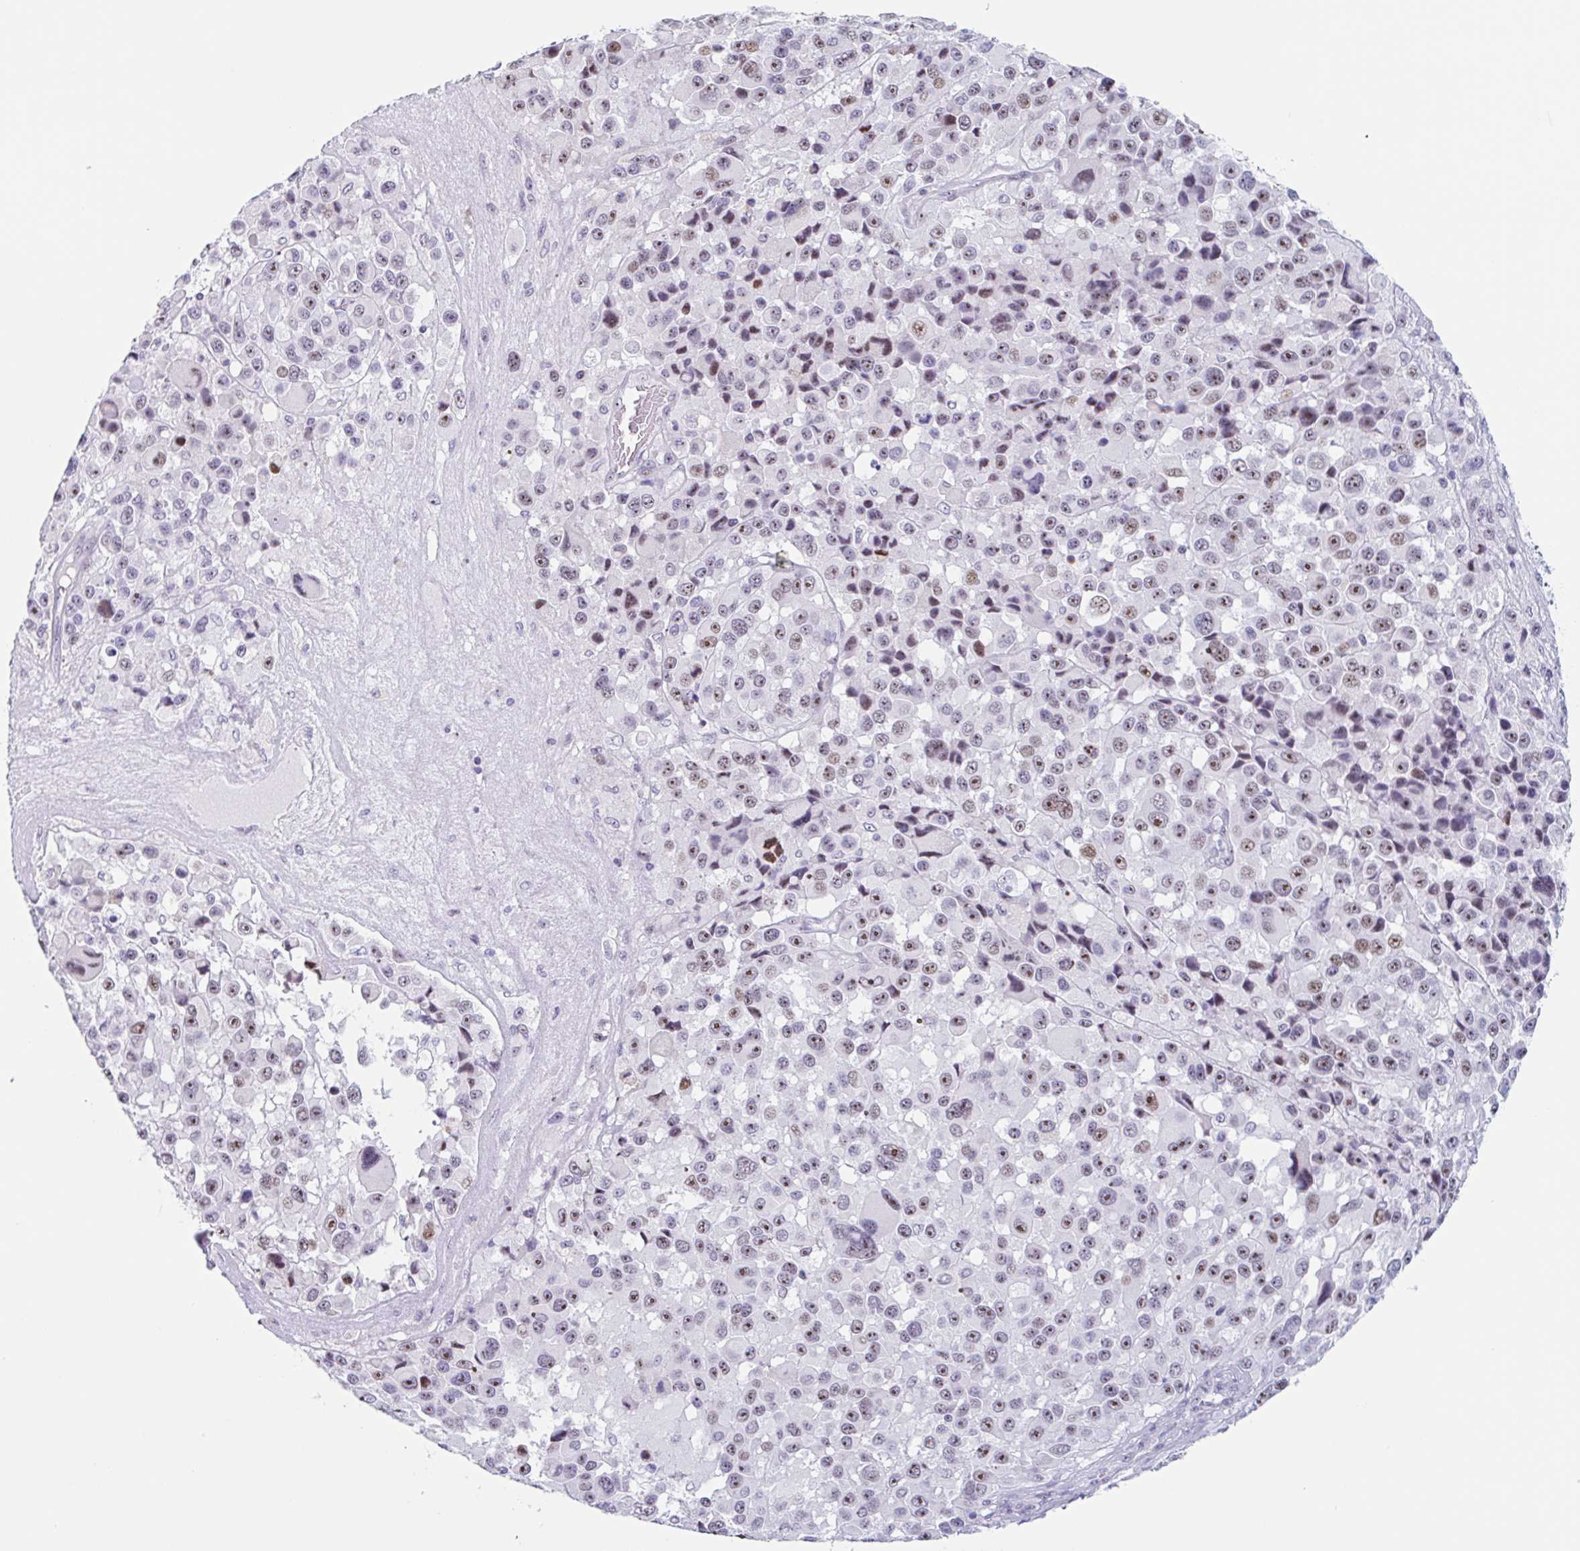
{"staining": {"intensity": "moderate", "quantity": ">75%", "location": "nuclear"}, "tissue": "melanoma", "cell_type": "Tumor cells", "image_type": "cancer", "snomed": [{"axis": "morphology", "description": "Malignant melanoma, Metastatic site"}, {"axis": "topography", "description": "Lymph node"}], "caption": "Moderate nuclear staining is identified in approximately >75% of tumor cells in malignant melanoma (metastatic site). The staining was performed using DAB (3,3'-diaminobenzidine) to visualize the protein expression in brown, while the nuclei were stained in blue with hematoxylin (Magnification: 20x).", "gene": "LENG9", "patient": {"sex": "female", "age": 65}}